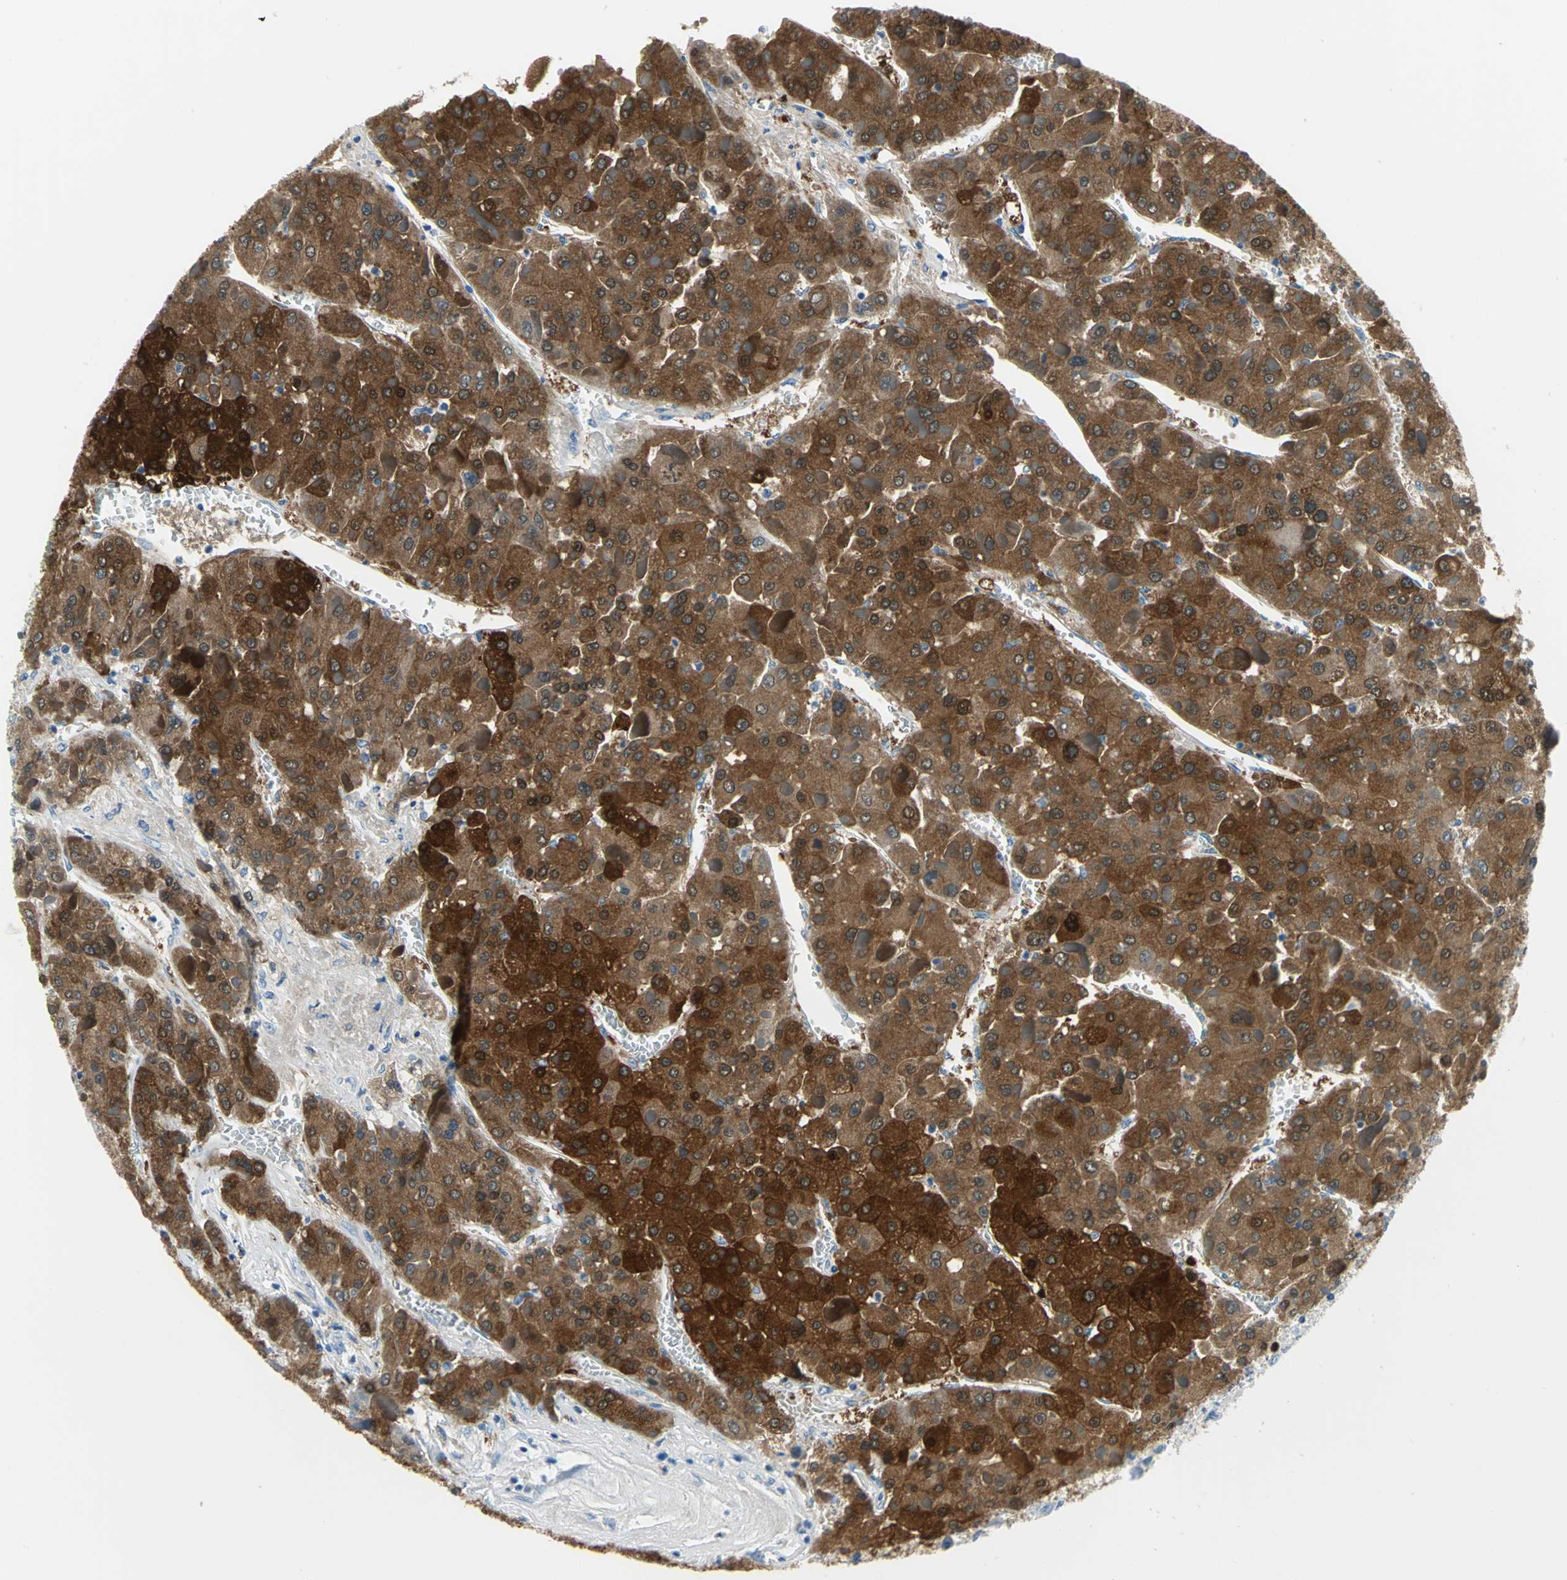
{"staining": {"intensity": "strong", "quantity": ">75%", "location": "cytoplasmic/membranous,nuclear"}, "tissue": "liver cancer", "cell_type": "Tumor cells", "image_type": "cancer", "snomed": [{"axis": "morphology", "description": "Carcinoma, Hepatocellular, NOS"}, {"axis": "topography", "description": "Liver"}], "caption": "This photomicrograph exhibits liver hepatocellular carcinoma stained with IHC to label a protein in brown. The cytoplasmic/membranous and nuclear of tumor cells show strong positivity for the protein. Nuclei are counter-stained blue.", "gene": "PKLR", "patient": {"sex": "female", "age": 73}}